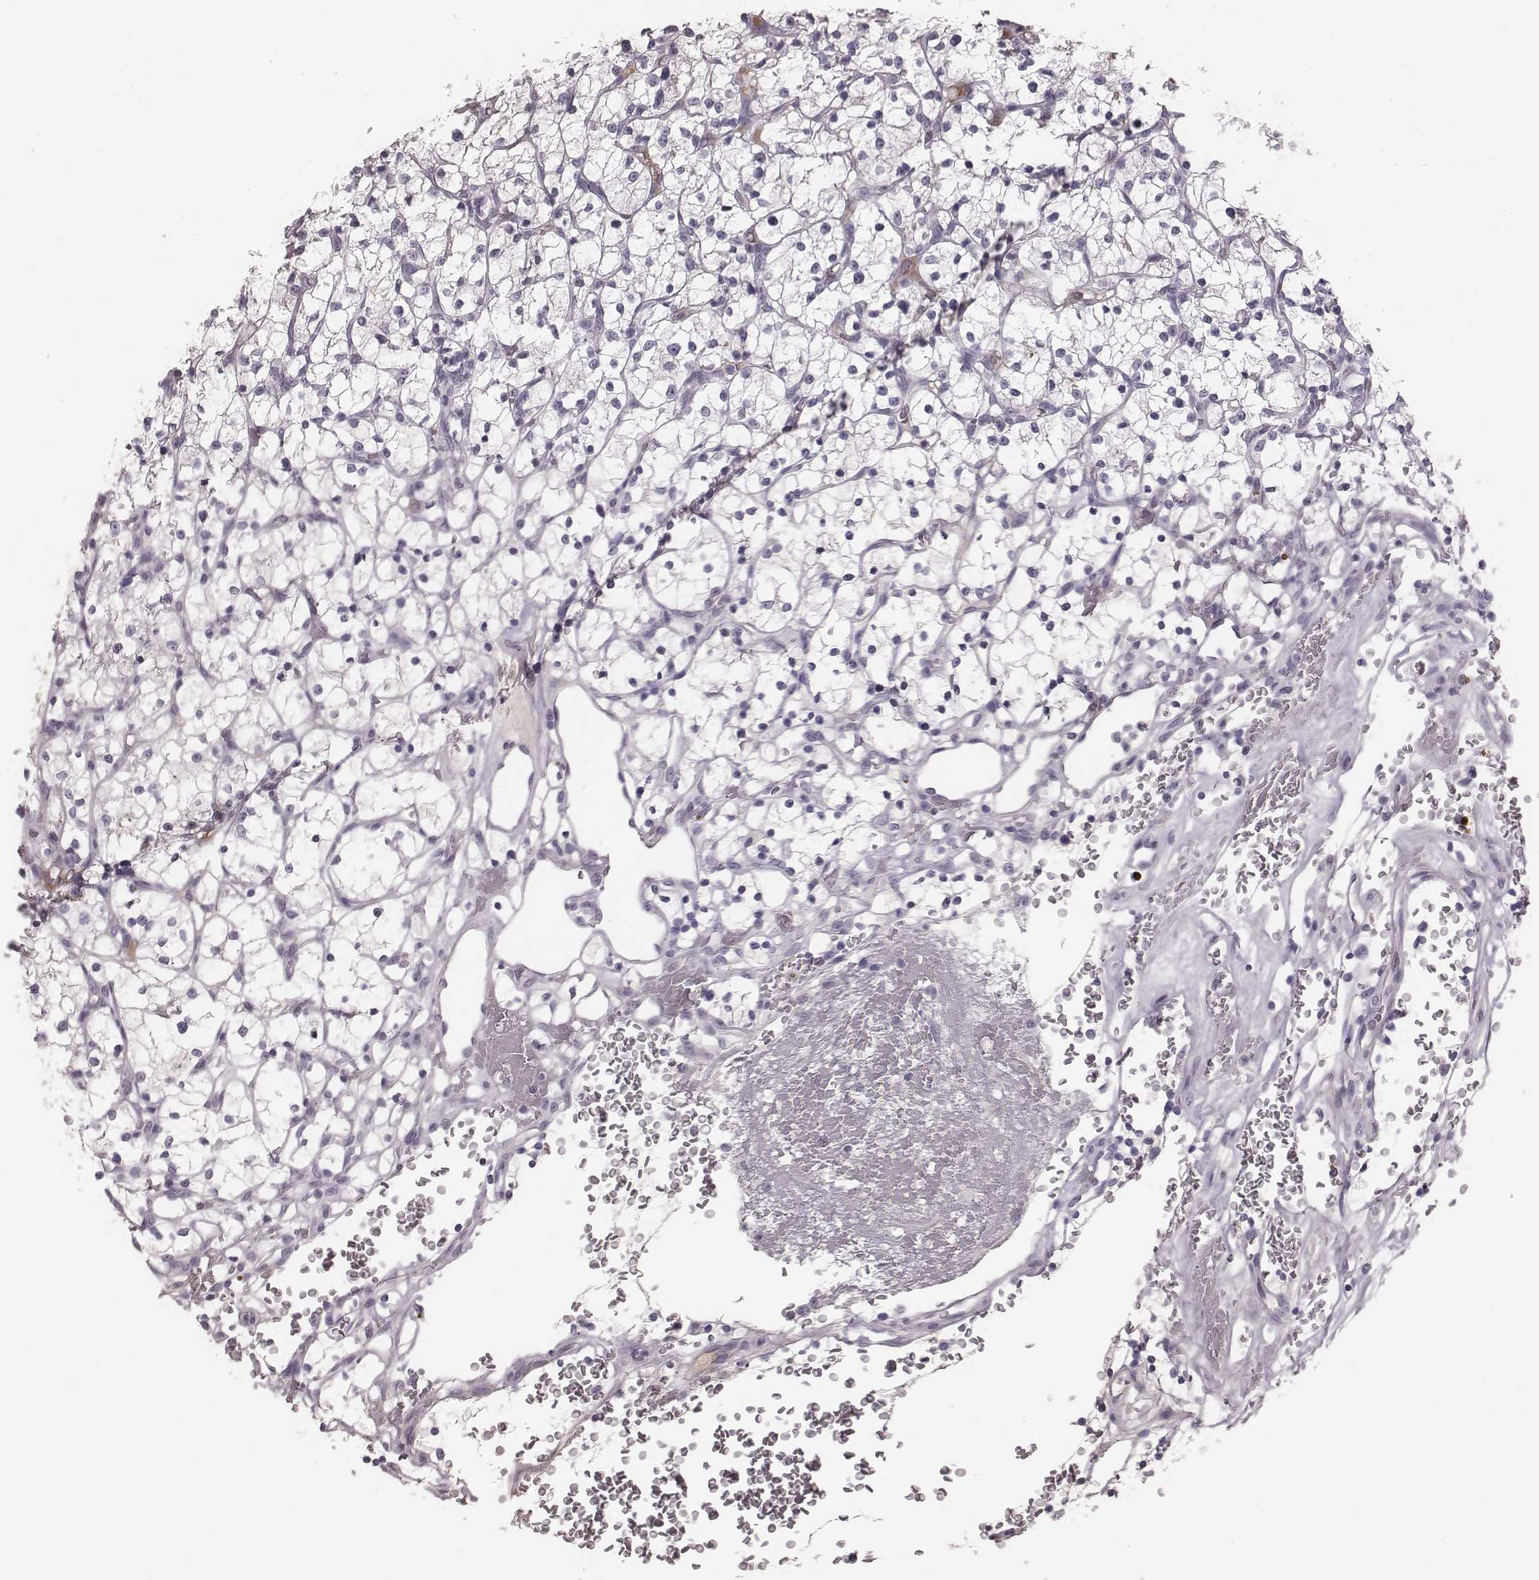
{"staining": {"intensity": "negative", "quantity": "none", "location": "none"}, "tissue": "renal cancer", "cell_type": "Tumor cells", "image_type": "cancer", "snomed": [{"axis": "morphology", "description": "Adenocarcinoma, NOS"}, {"axis": "topography", "description": "Kidney"}], "caption": "The photomicrograph demonstrates no staining of tumor cells in renal adenocarcinoma. The staining is performed using DAB brown chromogen with nuclei counter-stained in using hematoxylin.", "gene": "CFTR", "patient": {"sex": "female", "age": 64}}